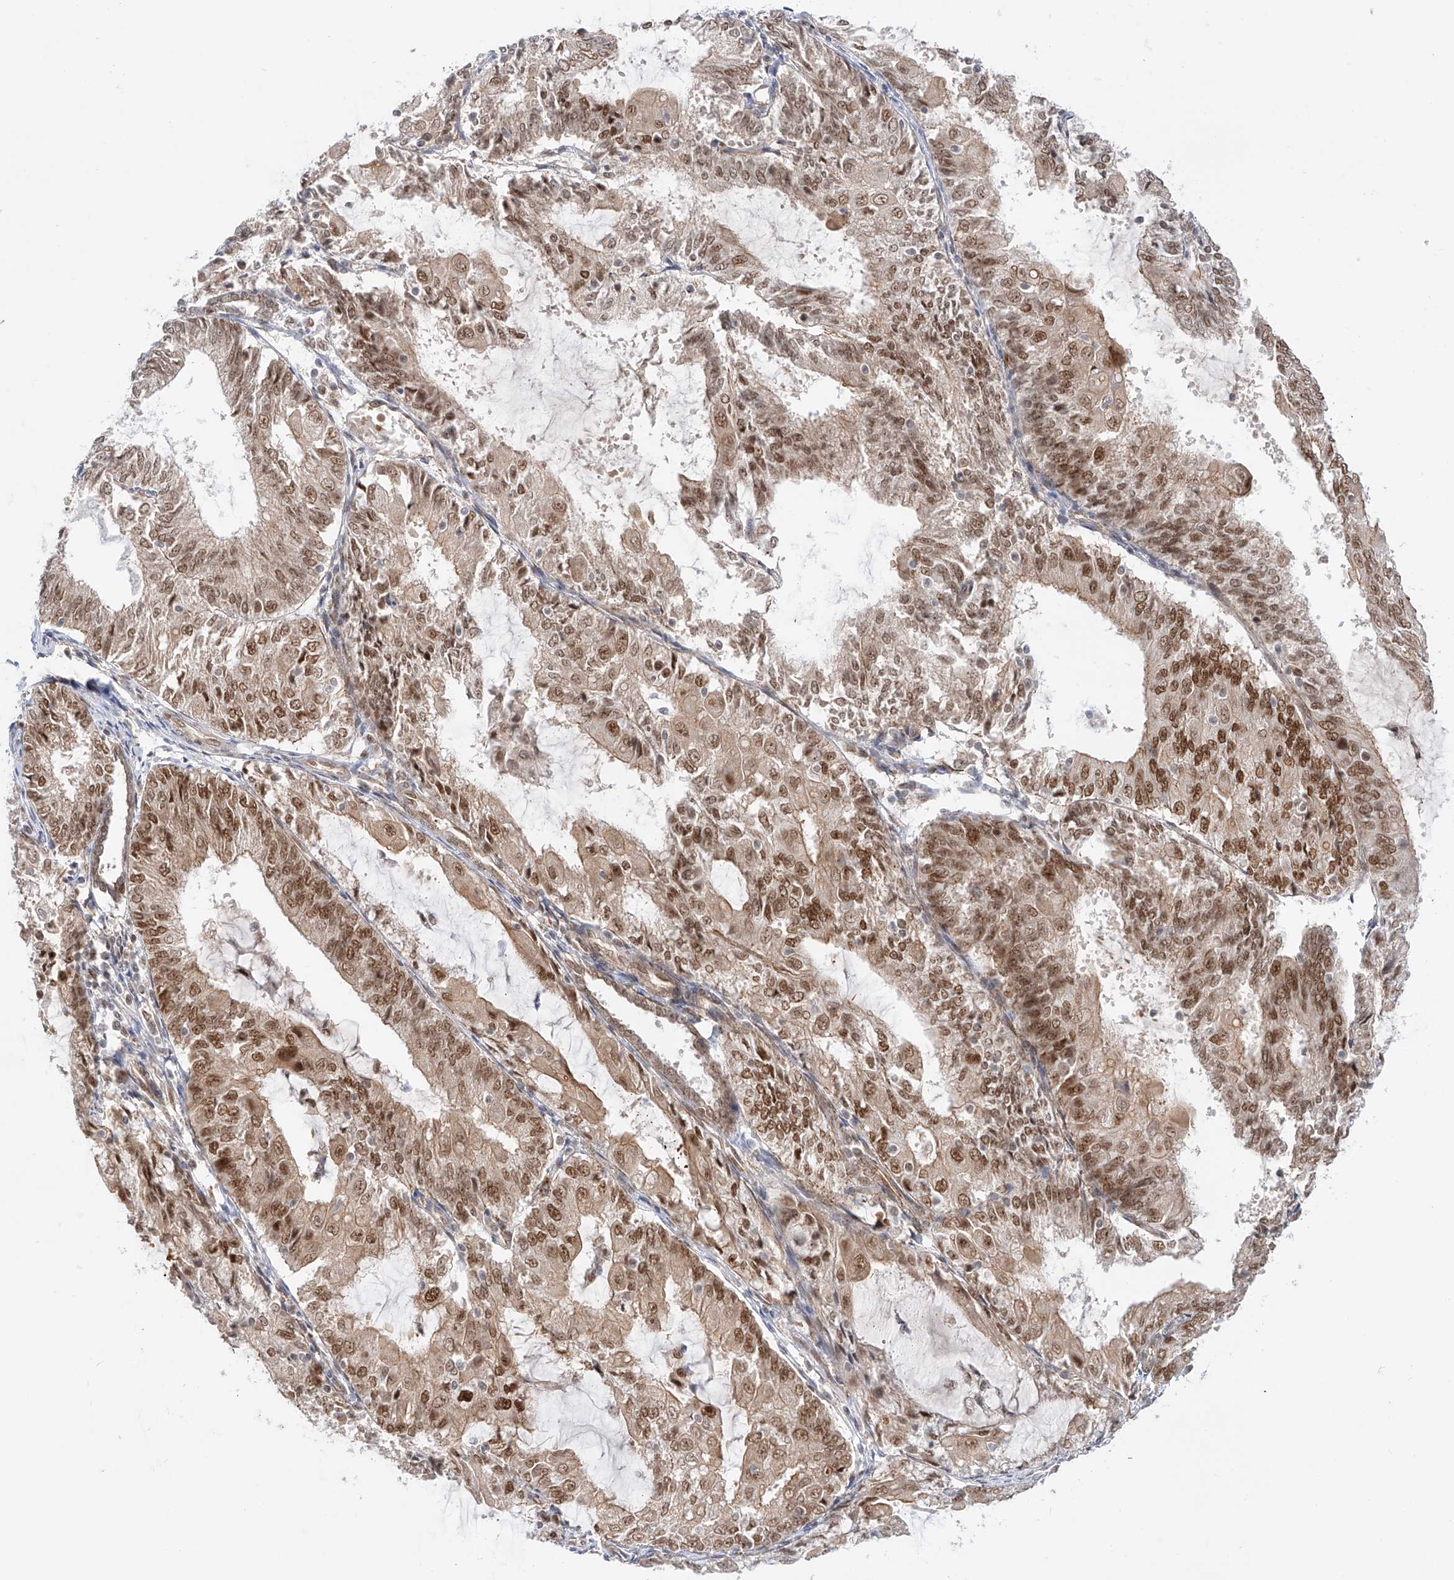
{"staining": {"intensity": "moderate", "quantity": ">75%", "location": "nuclear"}, "tissue": "endometrial cancer", "cell_type": "Tumor cells", "image_type": "cancer", "snomed": [{"axis": "morphology", "description": "Adenocarcinoma, NOS"}, {"axis": "topography", "description": "Endometrium"}], "caption": "Immunohistochemistry of endometrial cancer displays medium levels of moderate nuclear expression in approximately >75% of tumor cells.", "gene": "POGK", "patient": {"sex": "female", "age": 81}}